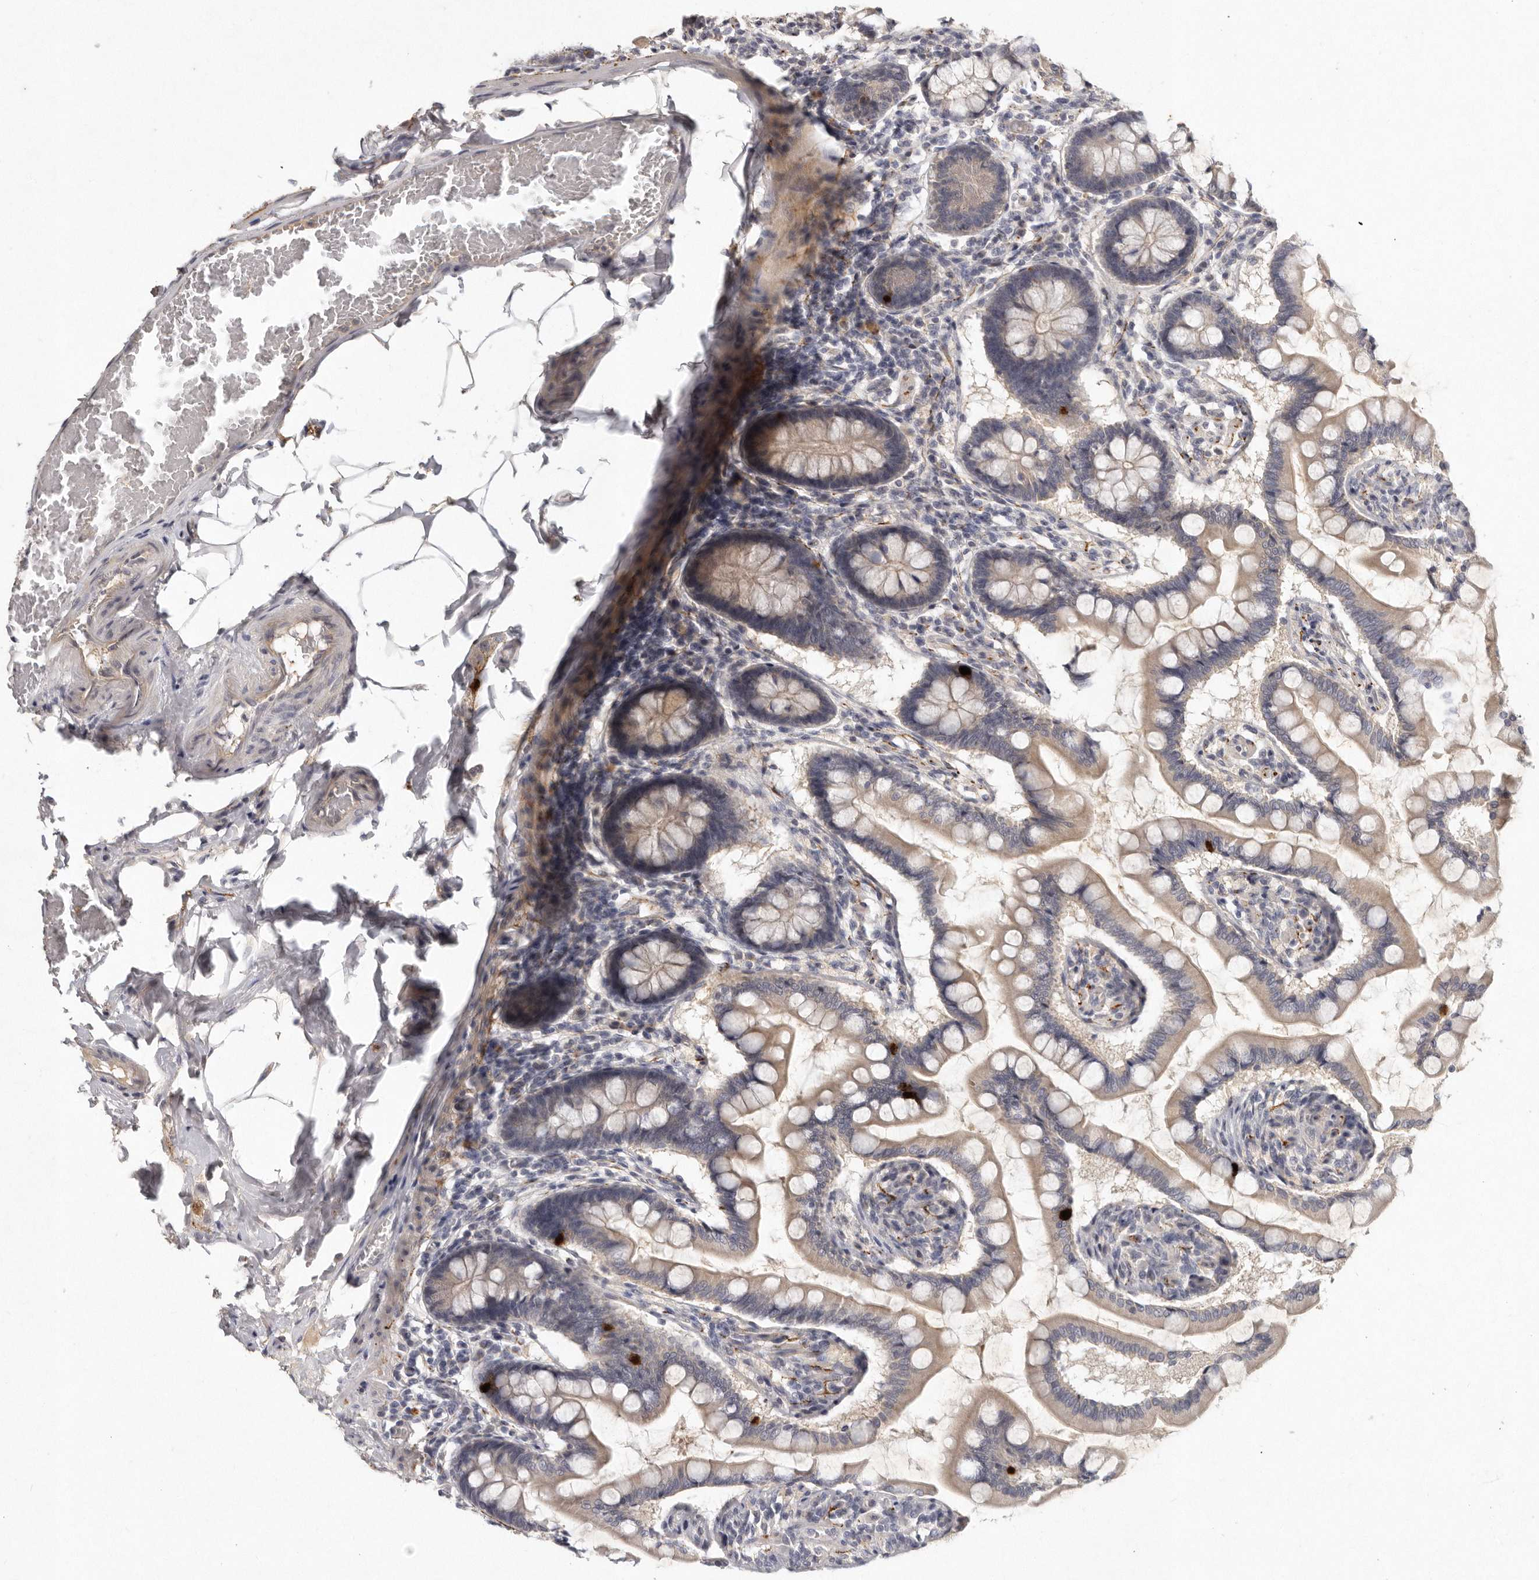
{"staining": {"intensity": "moderate", "quantity": "25%-75%", "location": "cytoplasmic/membranous"}, "tissue": "small intestine", "cell_type": "Glandular cells", "image_type": "normal", "snomed": [{"axis": "morphology", "description": "Normal tissue, NOS"}, {"axis": "topography", "description": "Small intestine"}], "caption": "A high-resolution image shows IHC staining of benign small intestine, which exhibits moderate cytoplasmic/membranous expression in approximately 25%-75% of glandular cells. (DAB (3,3'-diaminobenzidine) IHC with brightfield microscopy, high magnification).", "gene": "SLC22A1", "patient": {"sex": "male", "age": 41}}